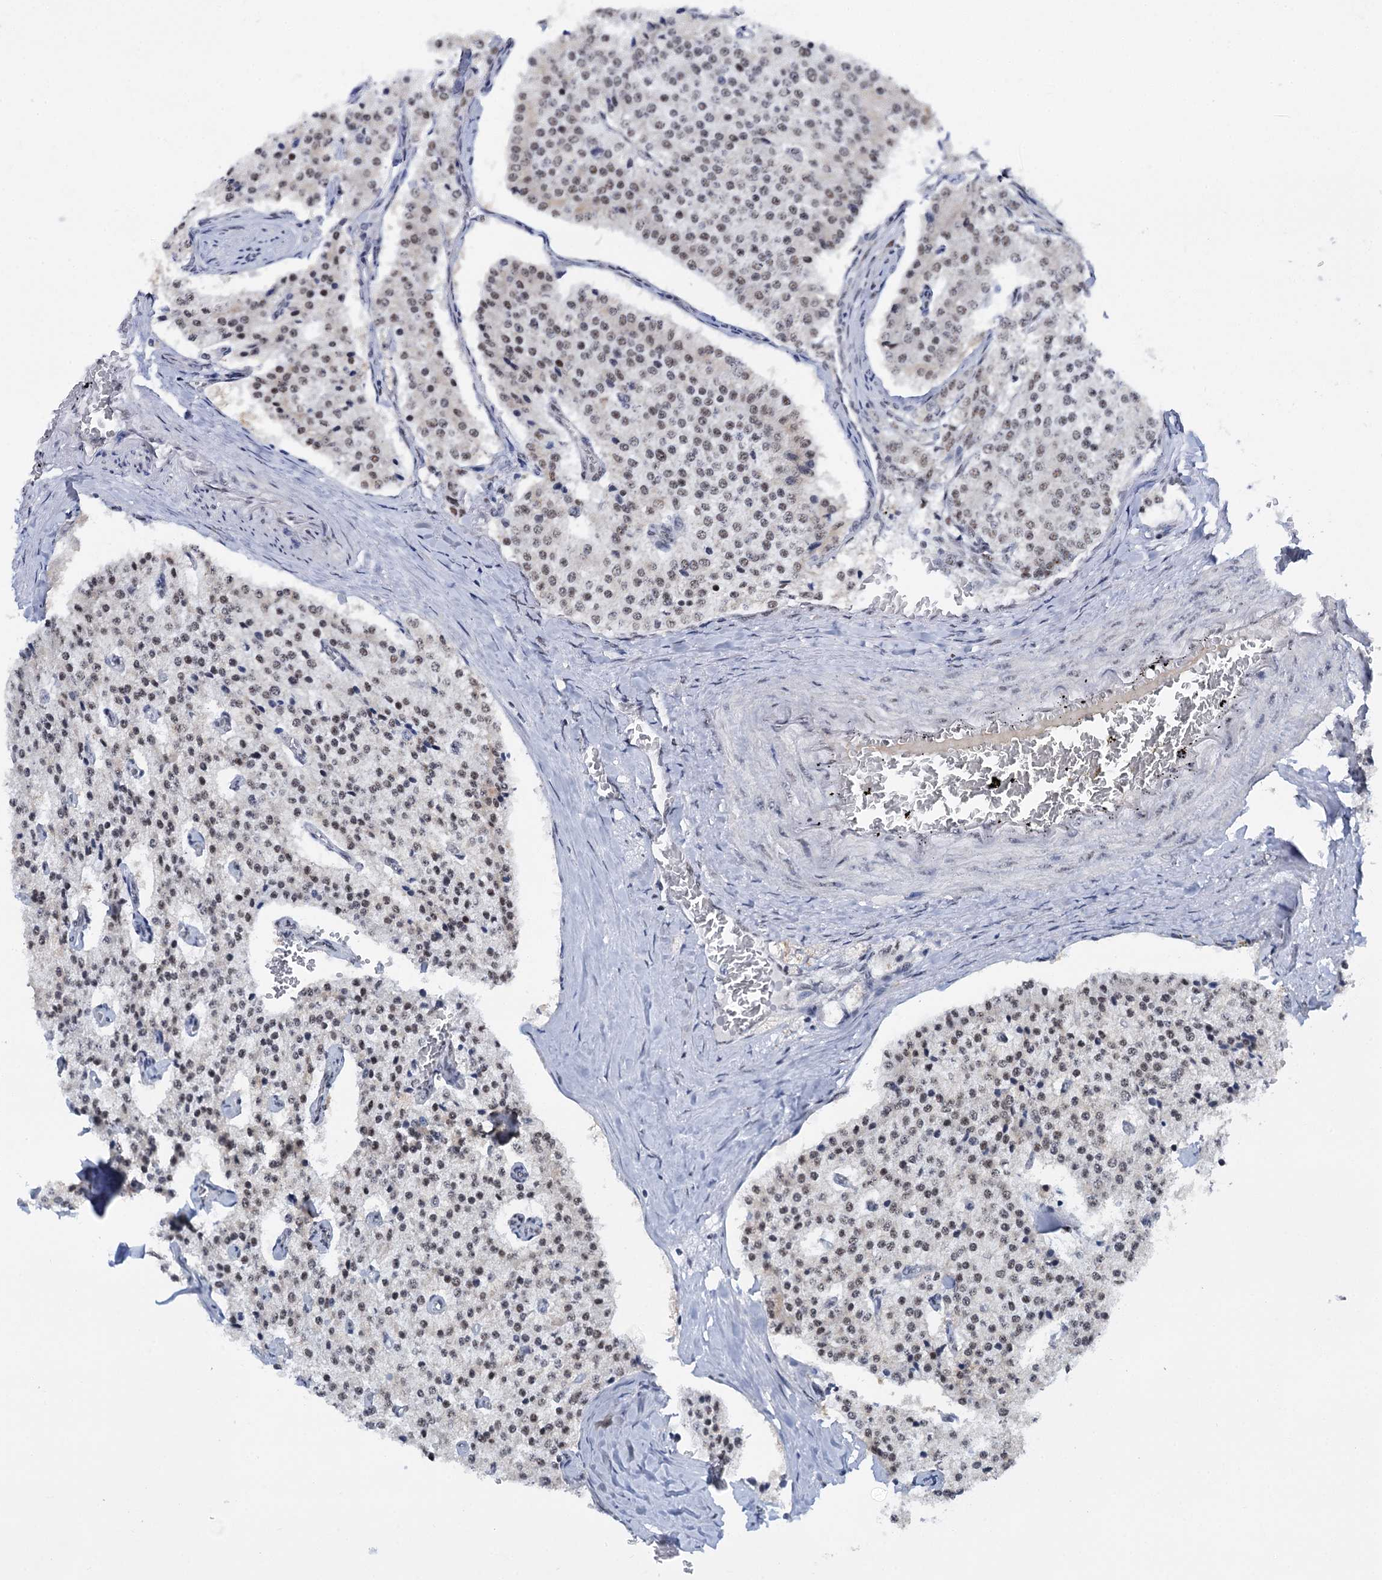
{"staining": {"intensity": "moderate", "quantity": ">75%", "location": "nuclear"}, "tissue": "carcinoid", "cell_type": "Tumor cells", "image_type": "cancer", "snomed": [{"axis": "morphology", "description": "Carcinoid, malignant, NOS"}, {"axis": "topography", "description": "Colon"}], "caption": "DAB (3,3'-diaminobenzidine) immunohistochemical staining of malignant carcinoid demonstrates moderate nuclear protein staining in approximately >75% of tumor cells.", "gene": "SREK1", "patient": {"sex": "female", "age": 52}}